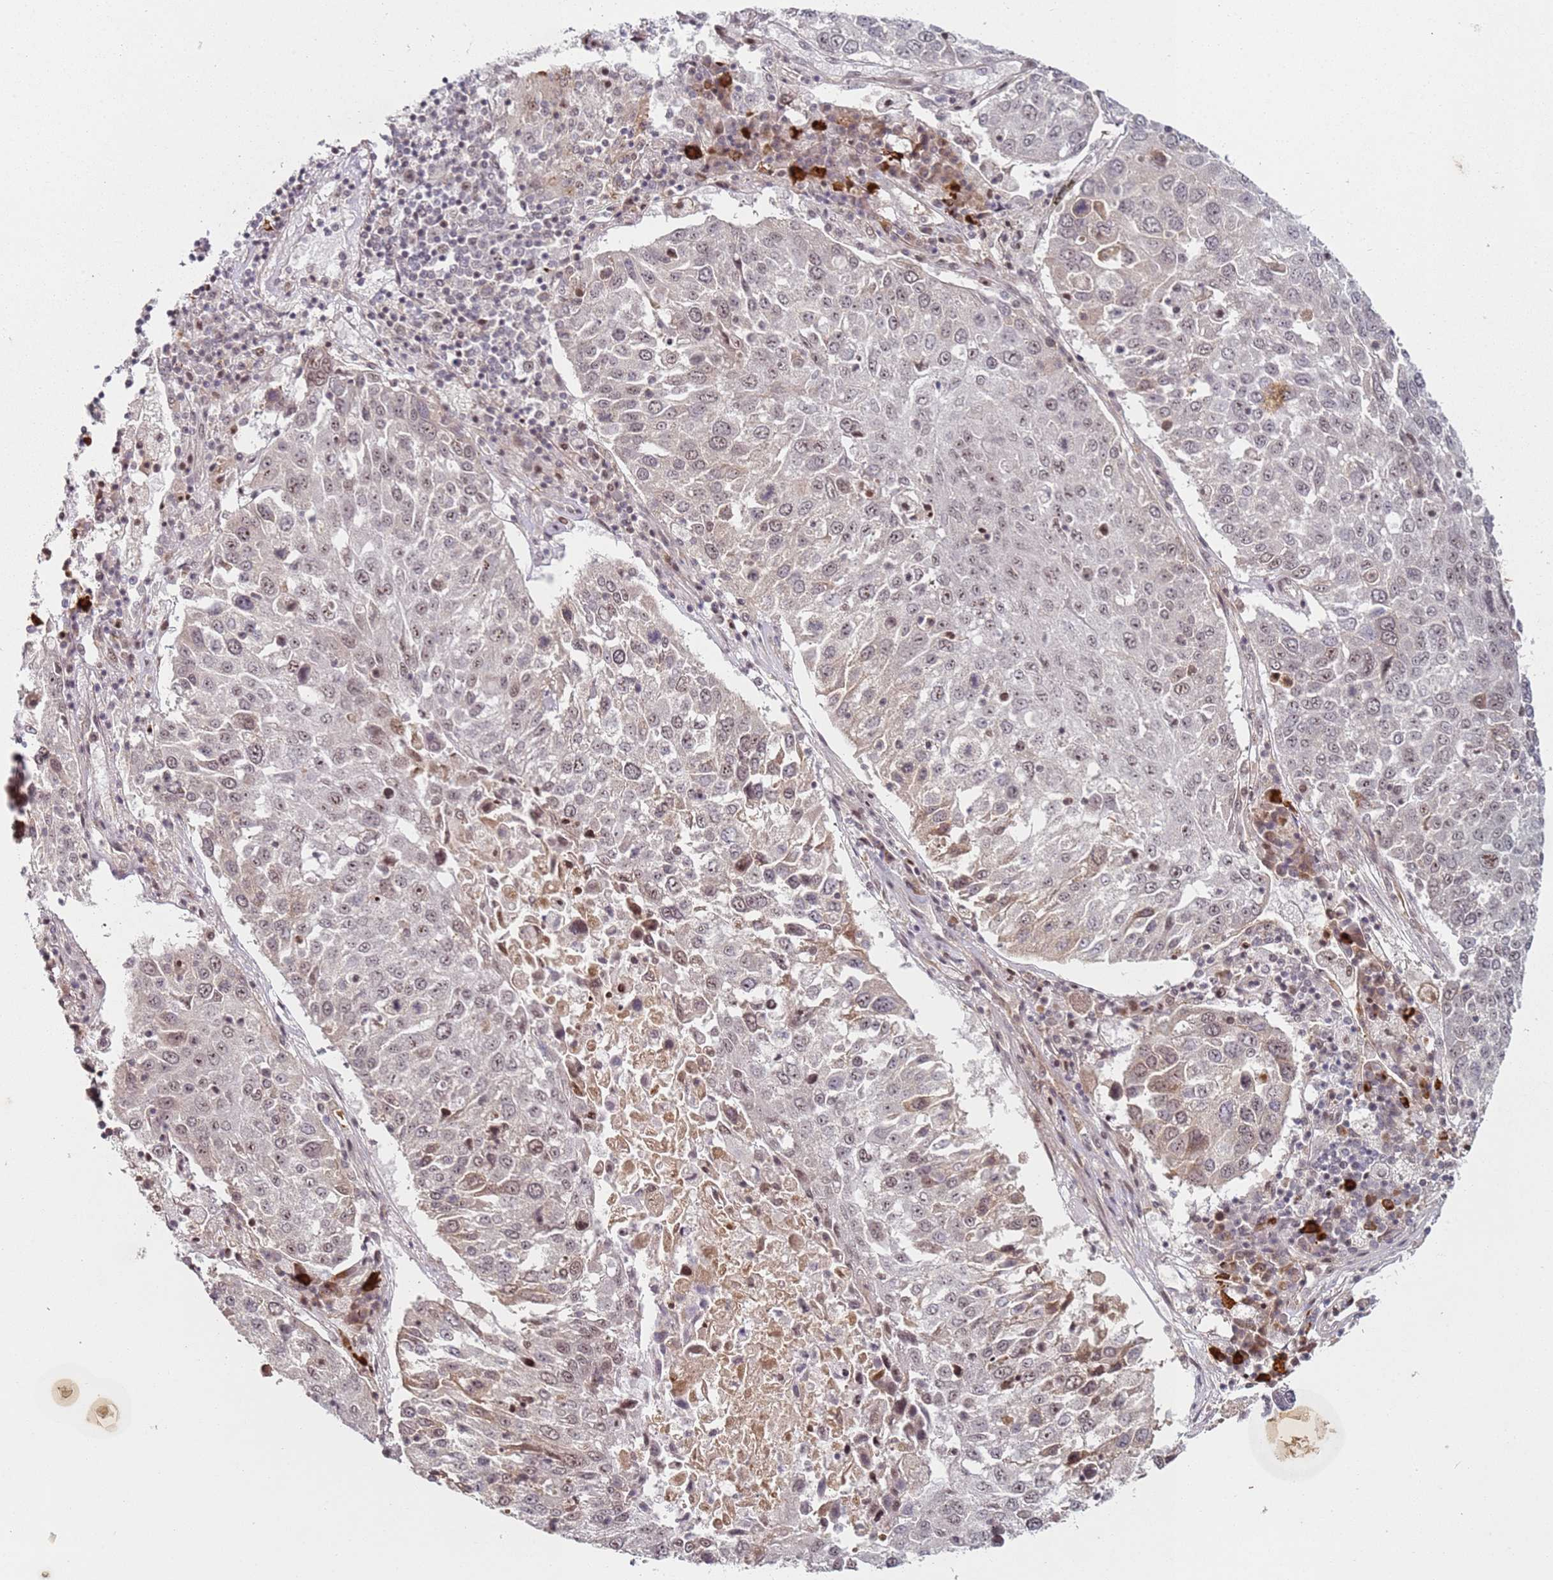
{"staining": {"intensity": "moderate", "quantity": ">75%", "location": "nuclear"}, "tissue": "lung cancer", "cell_type": "Tumor cells", "image_type": "cancer", "snomed": [{"axis": "morphology", "description": "Squamous cell carcinoma, NOS"}, {"axis": "topography", "description": "Lung"}], "caption": "Immunohistochemistry photomicrograph of lung squamous cell carcinoma stained for a protein (brown), which exhibits medium levels of moderate nuclear expression in about >75% of tumor cells.", "gene": "ATF6B", "patient": {"sex": "male", "age": 65}}